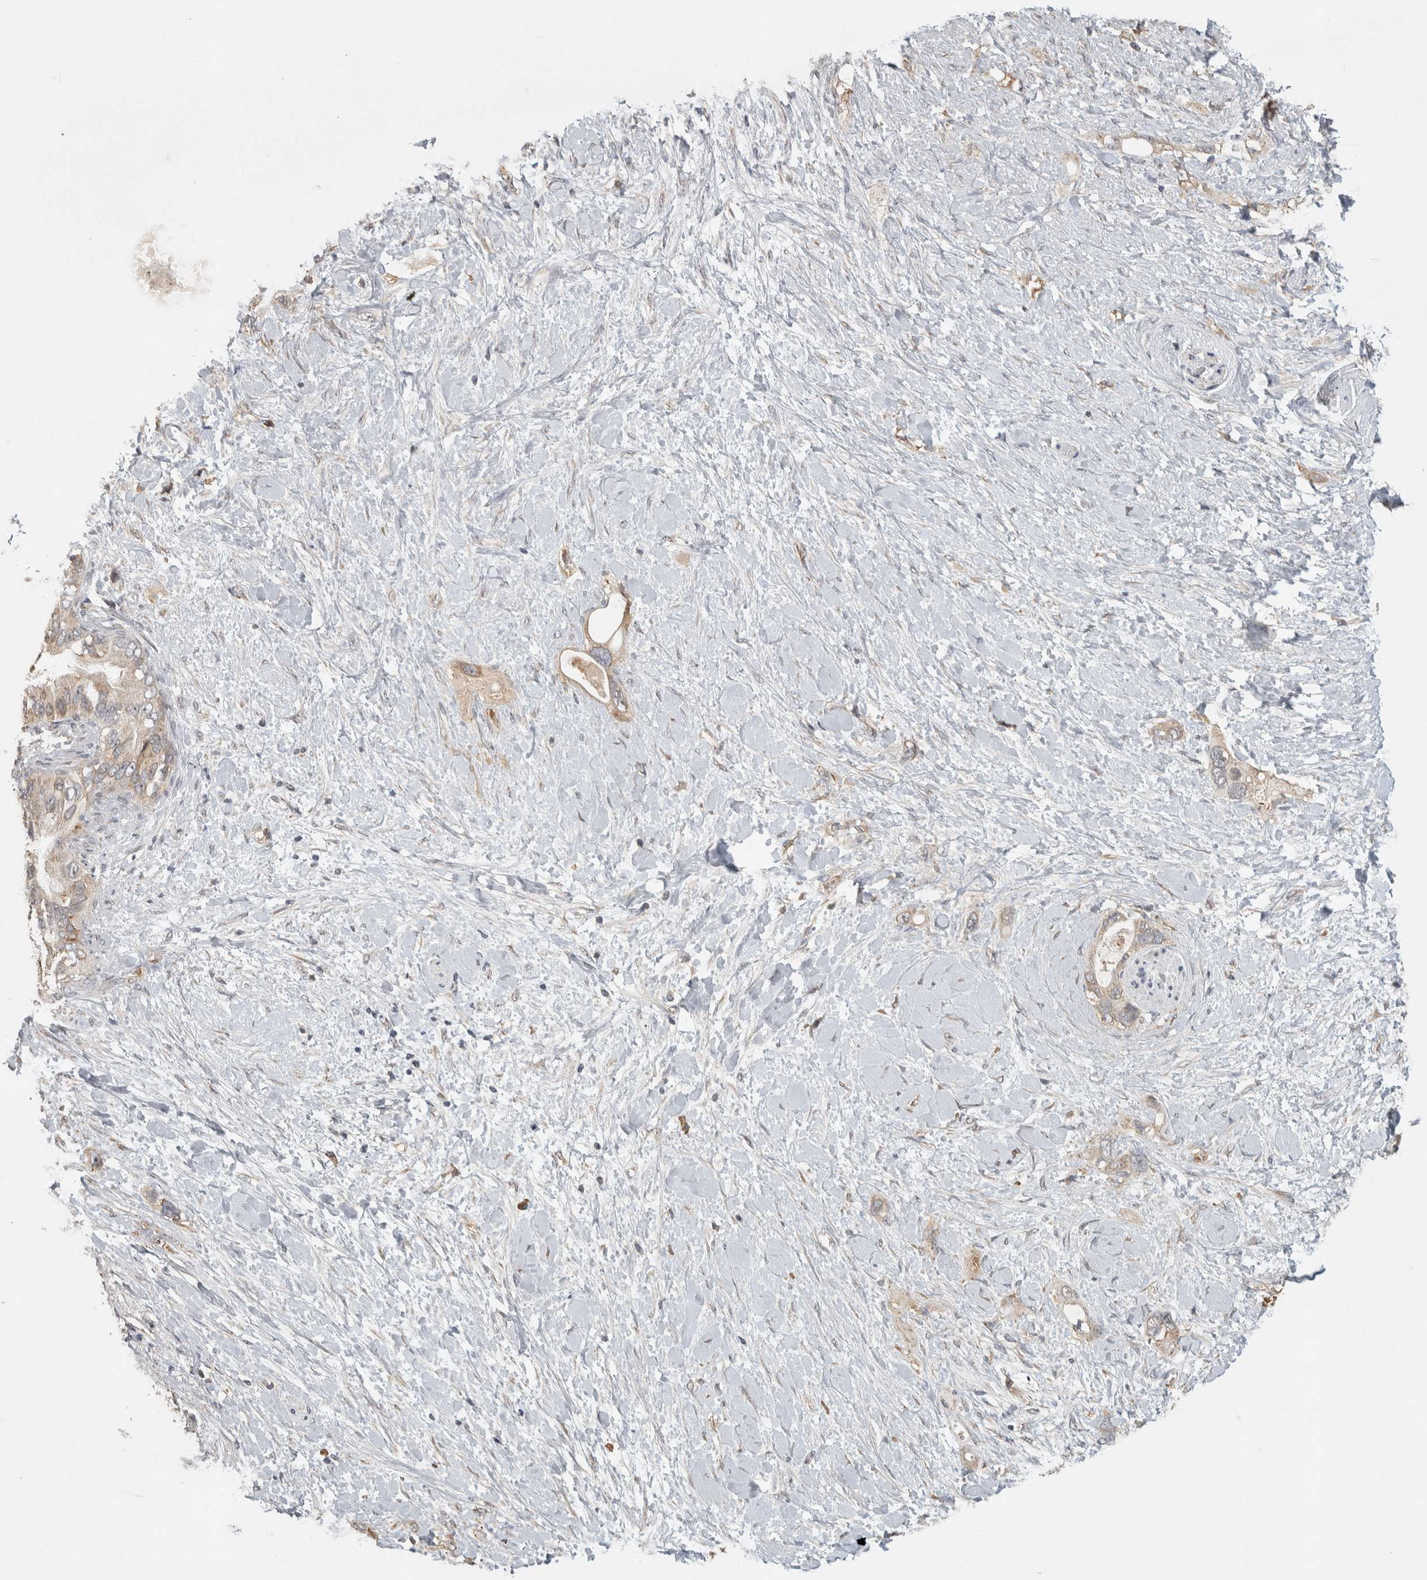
{"staining": {"intensity": "weak", "quantity": "<25%", "location": "cytoplasmic/membranous"}, "tissue": "pancreatic cancer", "cell_type": "Tumor cells", "image_type": "cancer", "snomed": [{"axis": "morphology", "description": "Adenocarcinoma, NOS"}, {"axis": "topography", "description": "Pancreas"}], "caption": "This is a photomicrograph of immunohistochemistry (IHC) staining of adenocarcinoma (pancreatic), which shows no staining in tumor cells. (DAB (3,3'-diaminobenzidine) immunohistochemistry, high magnification).", "gene": "EIF3H", "patient": {"sex": "female", "age": 56}}